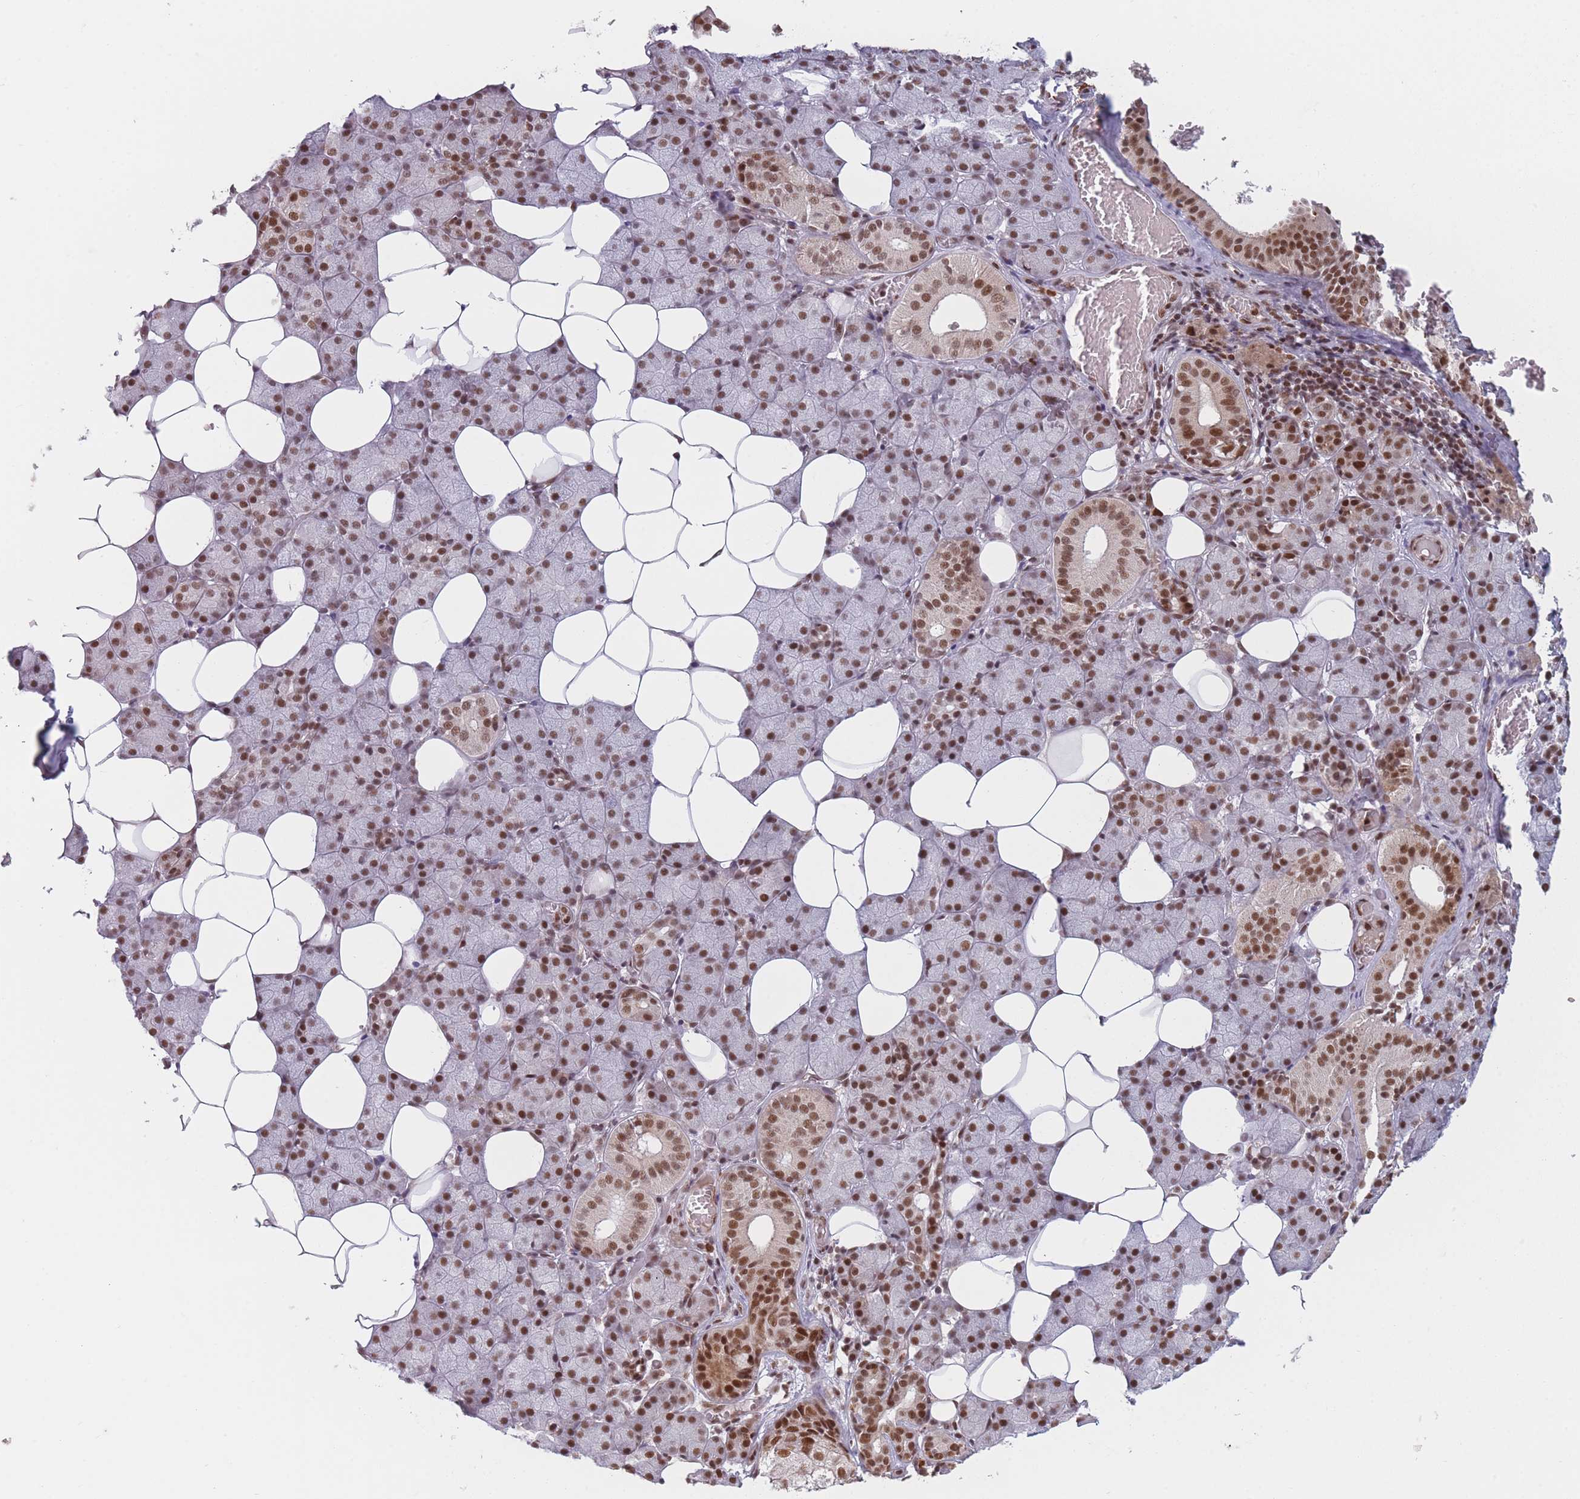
{"staining": {"intensity": "moderate", "quantity": ">75%", "location": "nuclear"}, "tissue": "salivary gland", "cell_type": "Glandular cells", "image_type": "normal", "snomed": [{"axis": "morphology", "description": "Normal tissue, NOS"}, {"axis": "topography", "description": "Salivary gland"}], "caption": "High-power microscopy captured an immunohistochemistry histopathology image of normal salivary gland, revealing moderate nuclear positivity in about >75% of glandular cells.", "gene": "SUPT6H", "patient": {"sex": "female", "age": 33}}